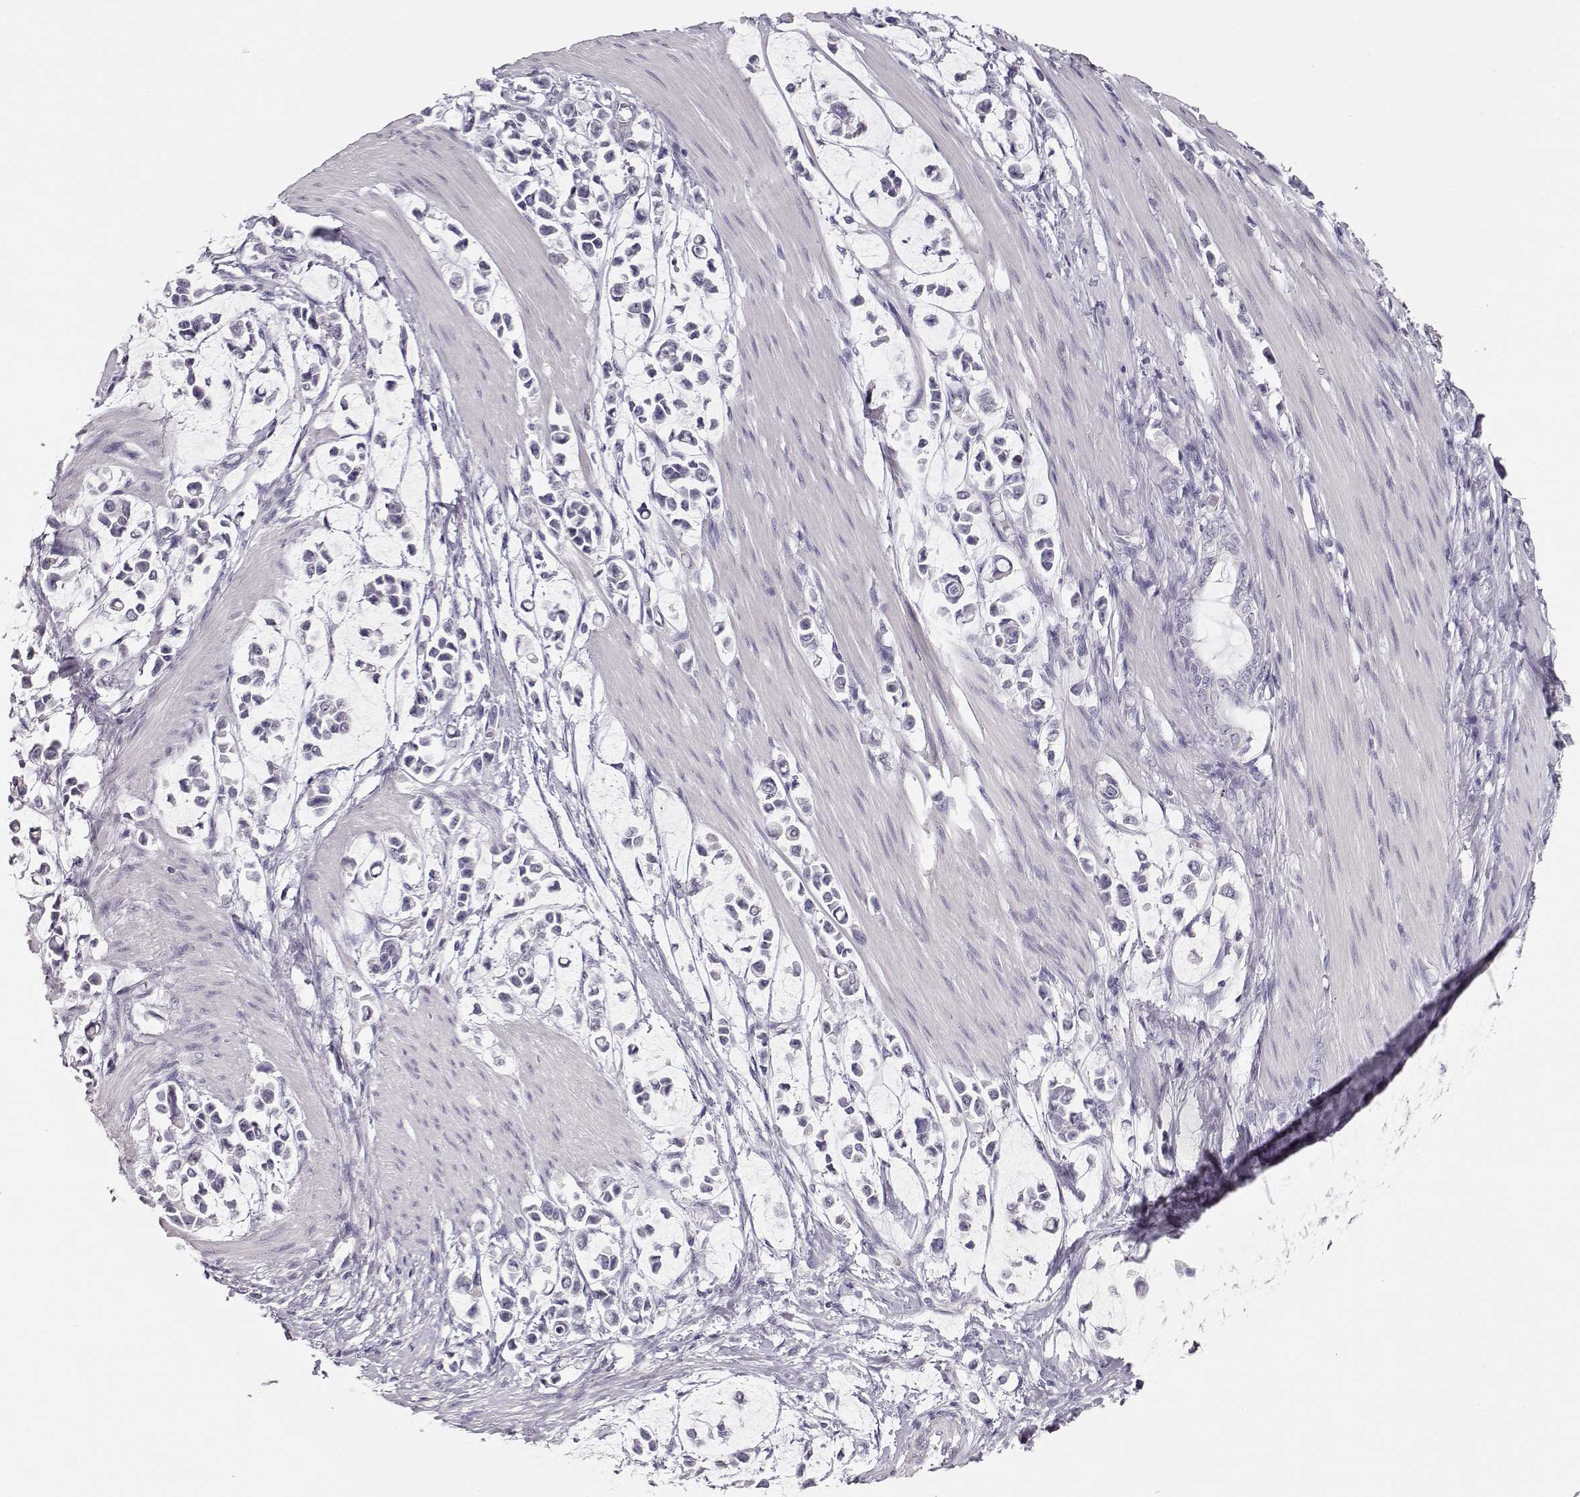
{"staining": {"intensity": "negative", "quantity": "none", "location": "none"}, "tissue": "stomach cancer", "cell_type": "Tumor cells", "image_type": "cancer", "snomed": [{"axis": "morphology", "description": "Adenocarcinoma, NOS"}, {"axis": "topography", "description": "Stomach"}], "caption": "Histopathology image shows no protein positivity in tumor cells of stomach cancer tissue.", "gene": "MAGEC1", "patient": {"sex": "male", "age": 82}}